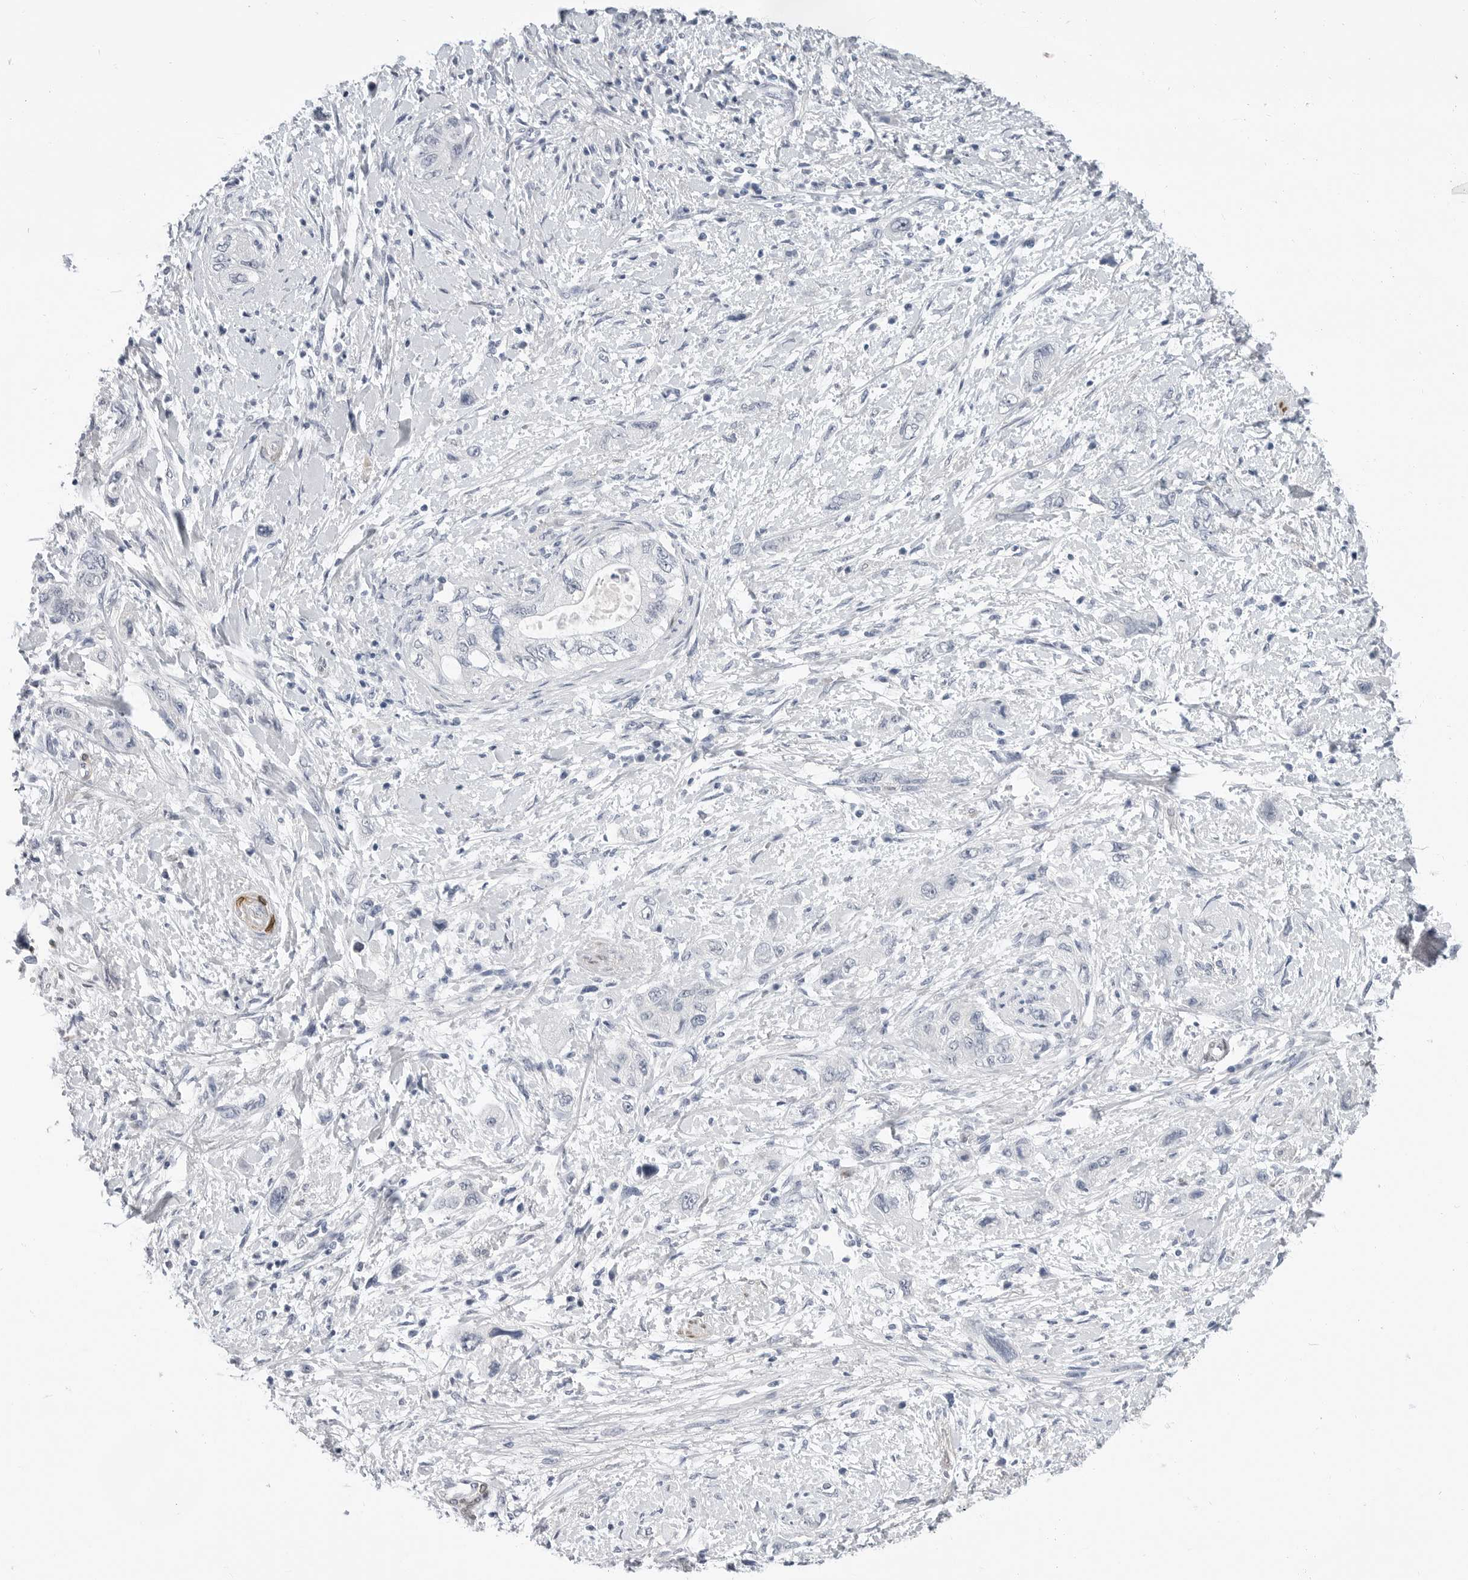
{"staining": {"intensity": "negative", "quantity": "none", "location": "none"}, "tissue": "pancreatic cancer", "cell_type": "Tumor cells", "image_type": "cancer", "snomed": [{"axis": "morphology", "description": "Adenocarcinoma, NOS"}, {"axis": "topography", "description": "Pancreas"}], "caption": "Pancreatic cancer was stained to show a protein in brown. There is no significant expression in tumor cells. (DAB IHC with hematoxylin counter stain).", "gene": "PLN", "patient": {"sex": "female", "age": 73}}